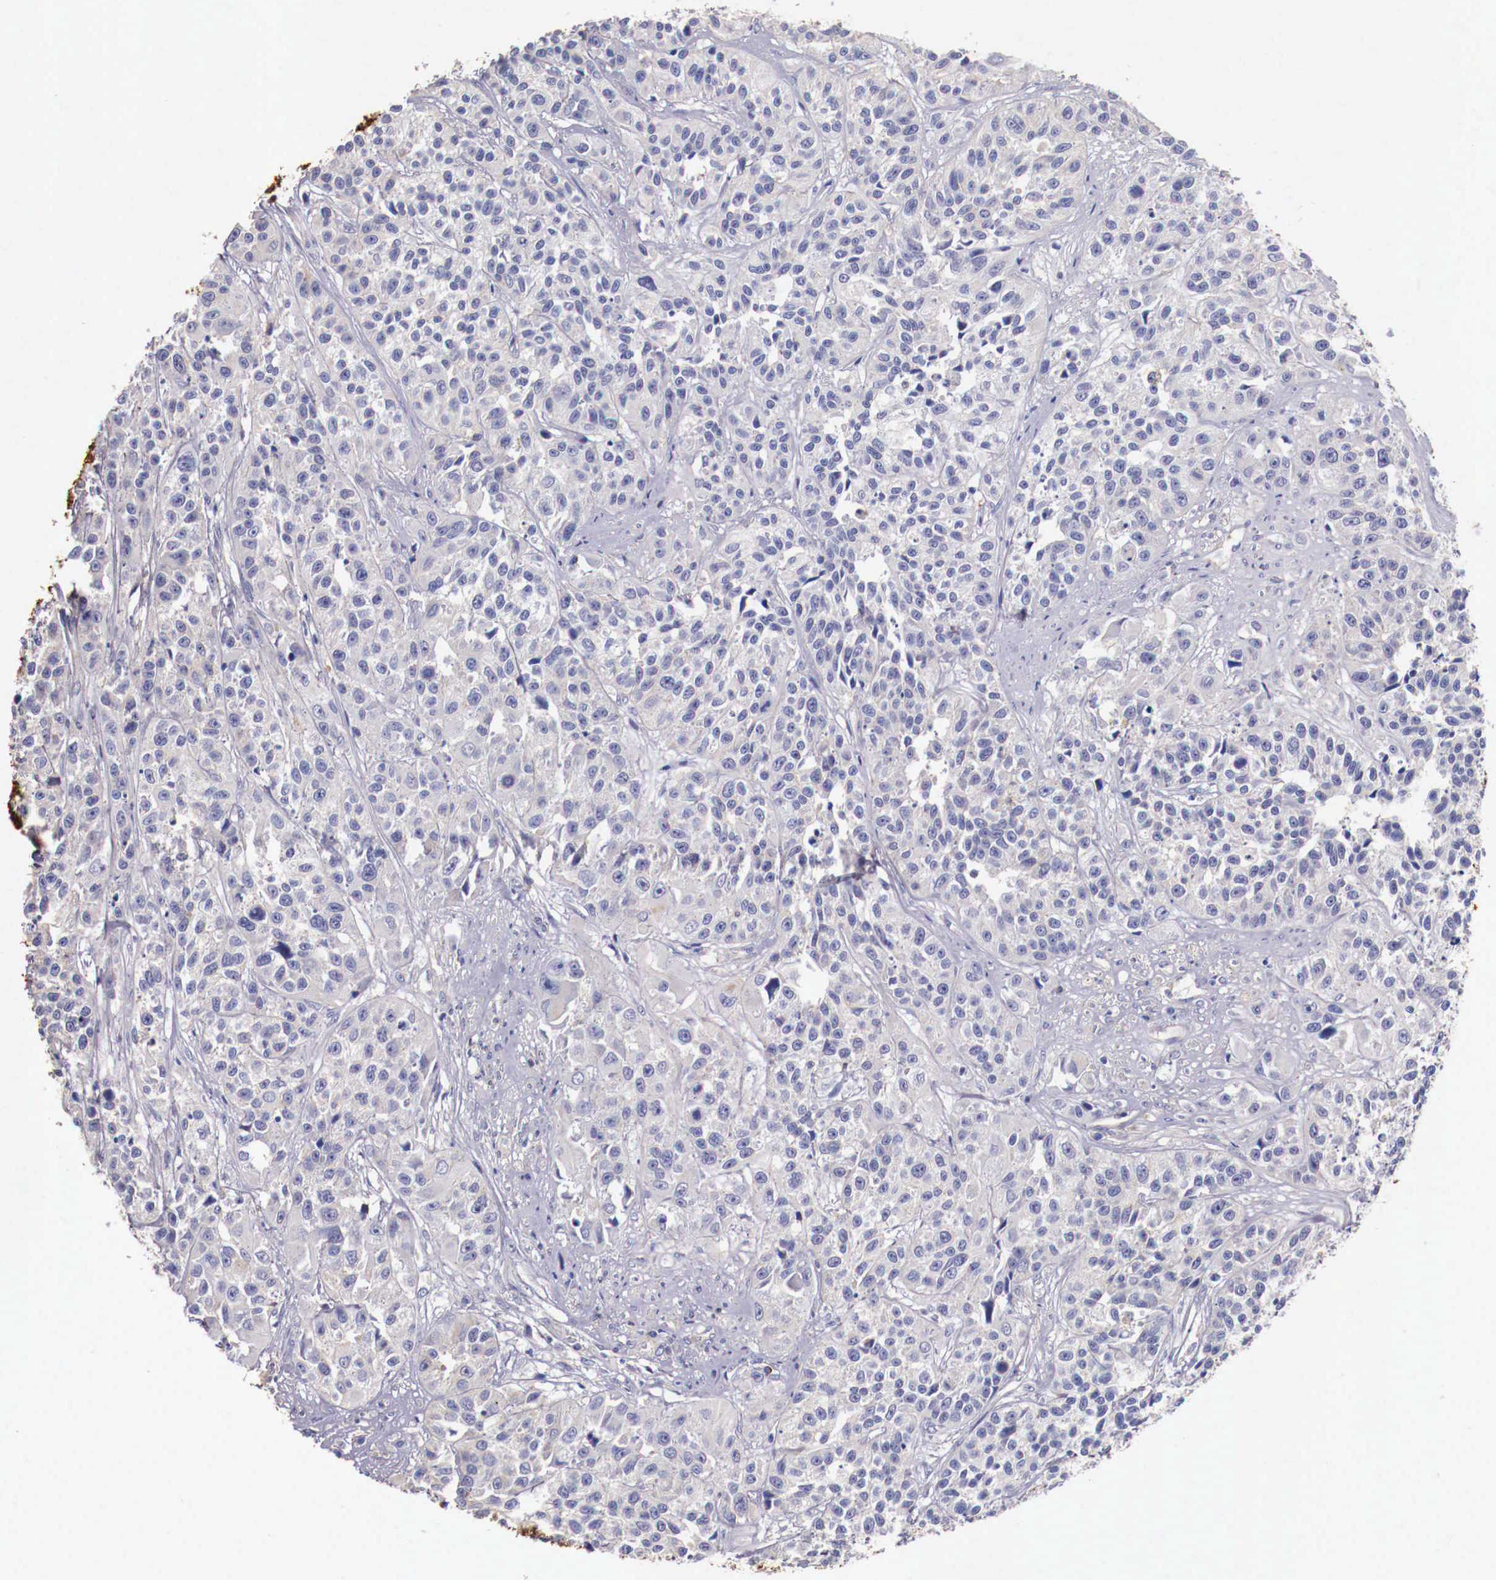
{"staining": {"intensity": "negative", "quantity": "none", "location": "none"}, "tissue": "urothelial cancer", "cell_type": "Tumor cells", "image_type": "cancer", "snomed": [{"axis": "morphology", "description": "Urothelial carcinoma, High grade"}, {"axis": "topography", "description": "Urinary bladder"}], "caption": "Immunohistochemical staining of human urothelial cancer reveals no significant positivity in tumor cells. Brightfield microscopy of immunohistochemistry (IHC) stained with DAB (3,3'-diaminobenzidine) (brown) and hematoxylin (blue), captured at high magnification.", "gene": "PITPNA", "patient": {"sex": "female", "age": 81}}